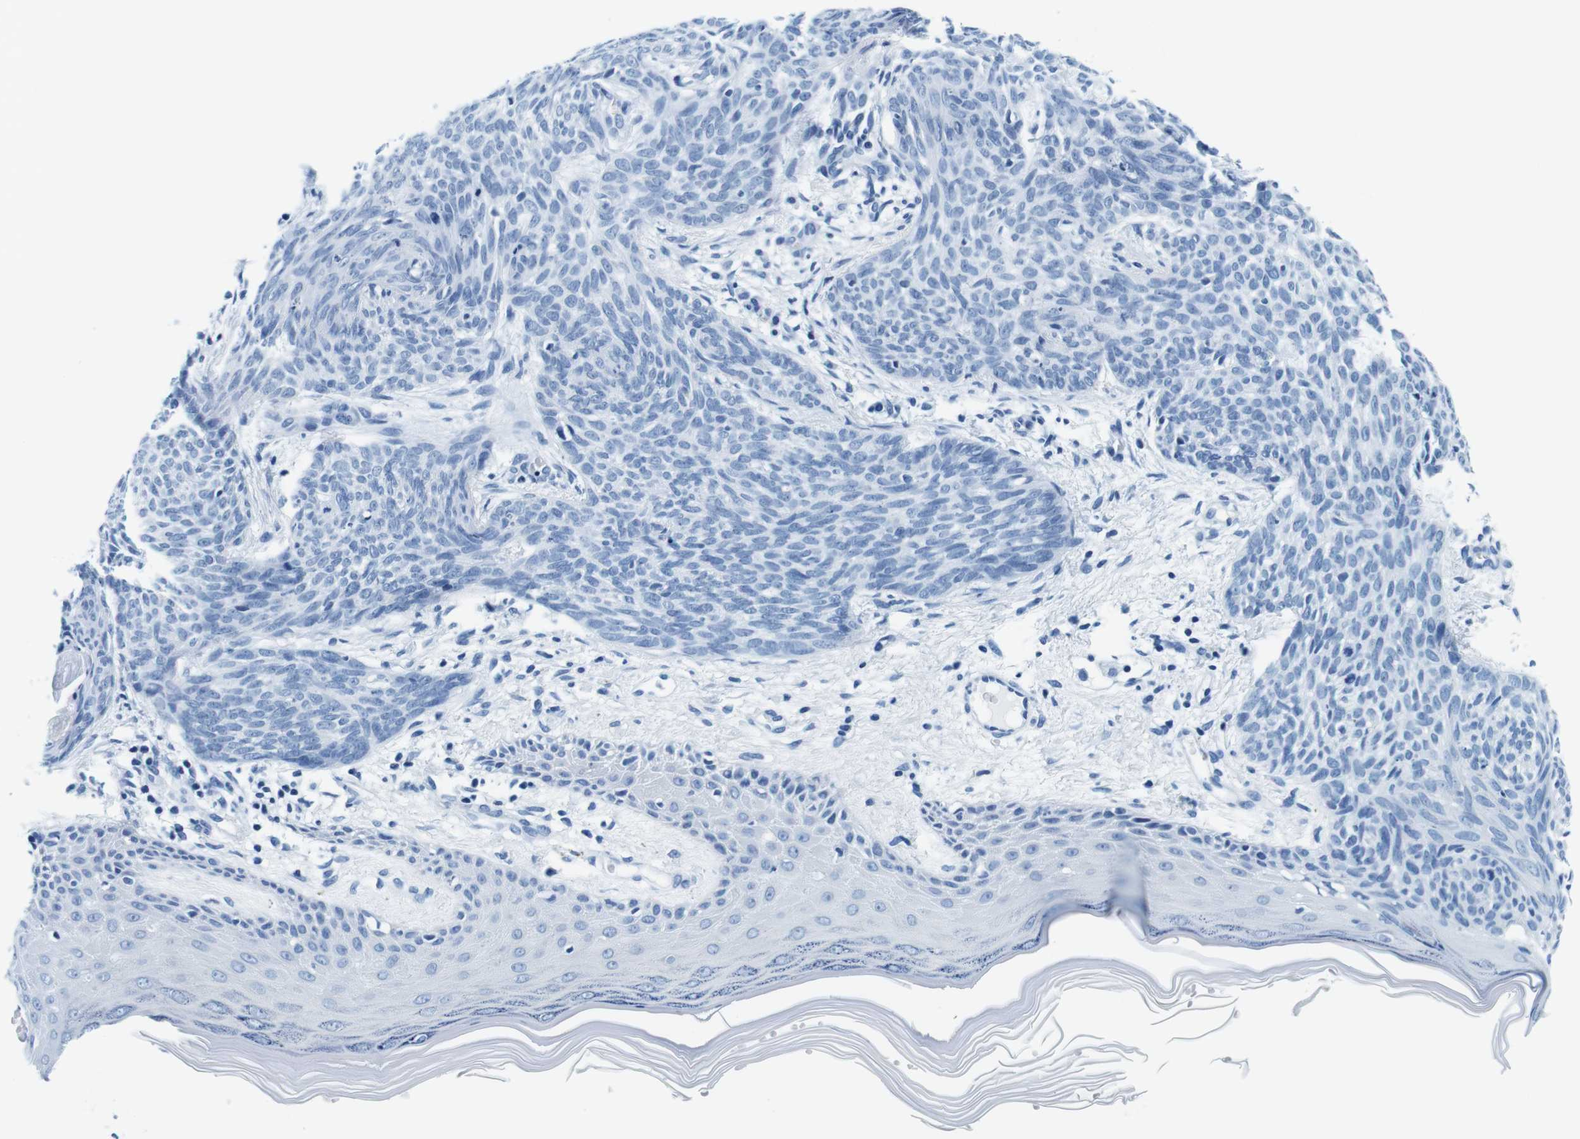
{"staining": {"intensity": "negative", "quantity": "none", "location": "none"}, "tissue": "skin cancer", "cell_type": "Tumor cells", "image_type": "cancer", "snomed": [{"axis": "morphology", "description": "Basal cell carcinoma"}, {"axis": "topography", "description": "Skin"}], "caption": "The histopathology image reveals no staining of tumor cells in basal cell carcinoma (skin). Brightfield microscopy of immunohistochemistry (IHC) stained with DAB (brown) and hematoxylin (blue), captured at high magnification.", "gene": "ELANE", "patient": {"sex": "female", "age": 59}}